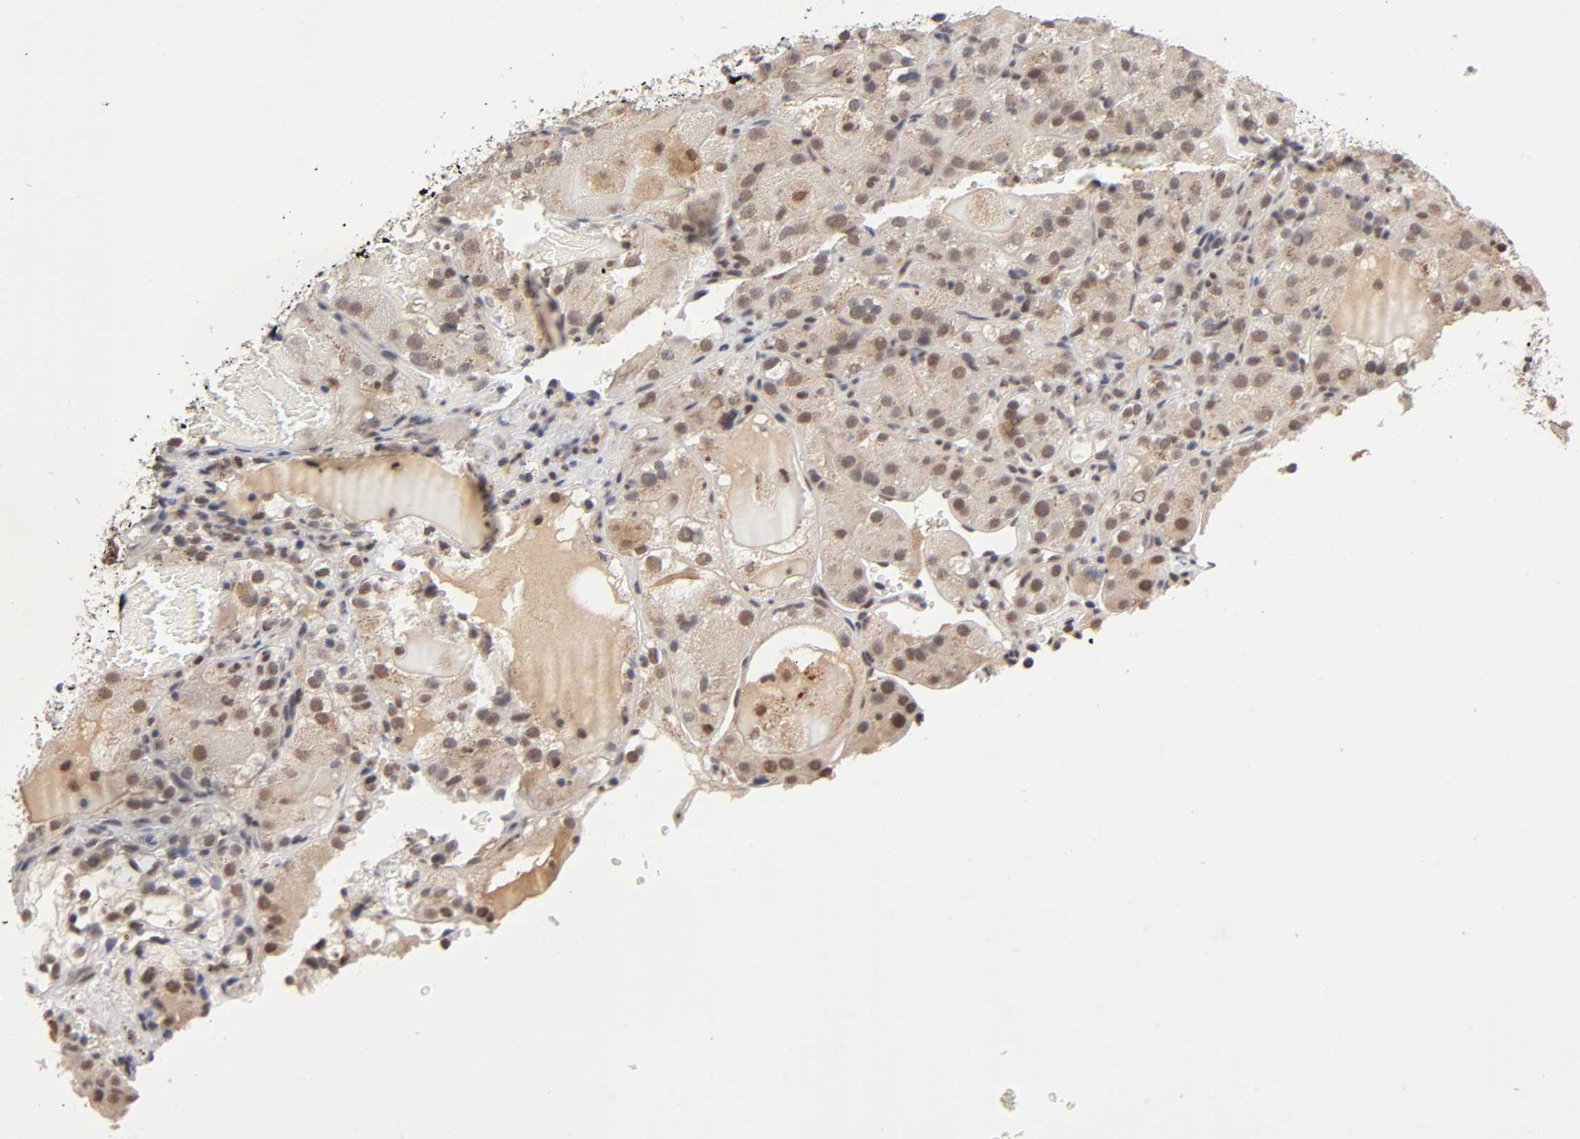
{"staining": {"intensity": "moderate", "quantity": ">75%", "location": "cytoplasmic/membranous,nuclear"}, "tissue": "renal cancer", "cell_type": "Tumor cells", "image_type": "cancer", "snomed": [{"axis": "morphology", "description": "Normal tissue, NOS"}, {"axis": "morphology", "description": "Adenocarcinoma, NOS"}, {"axis": "topography", "description": "Kidney"}], "caption": "Moderate cytoplasmic/membranous and nuclear positivity for a protein is identified in approximately >75% of tumor cells of adenocarcinoma (renal) using IHC.", "gene": "EP300", "patient": {"sex": "male", "age": 61}}